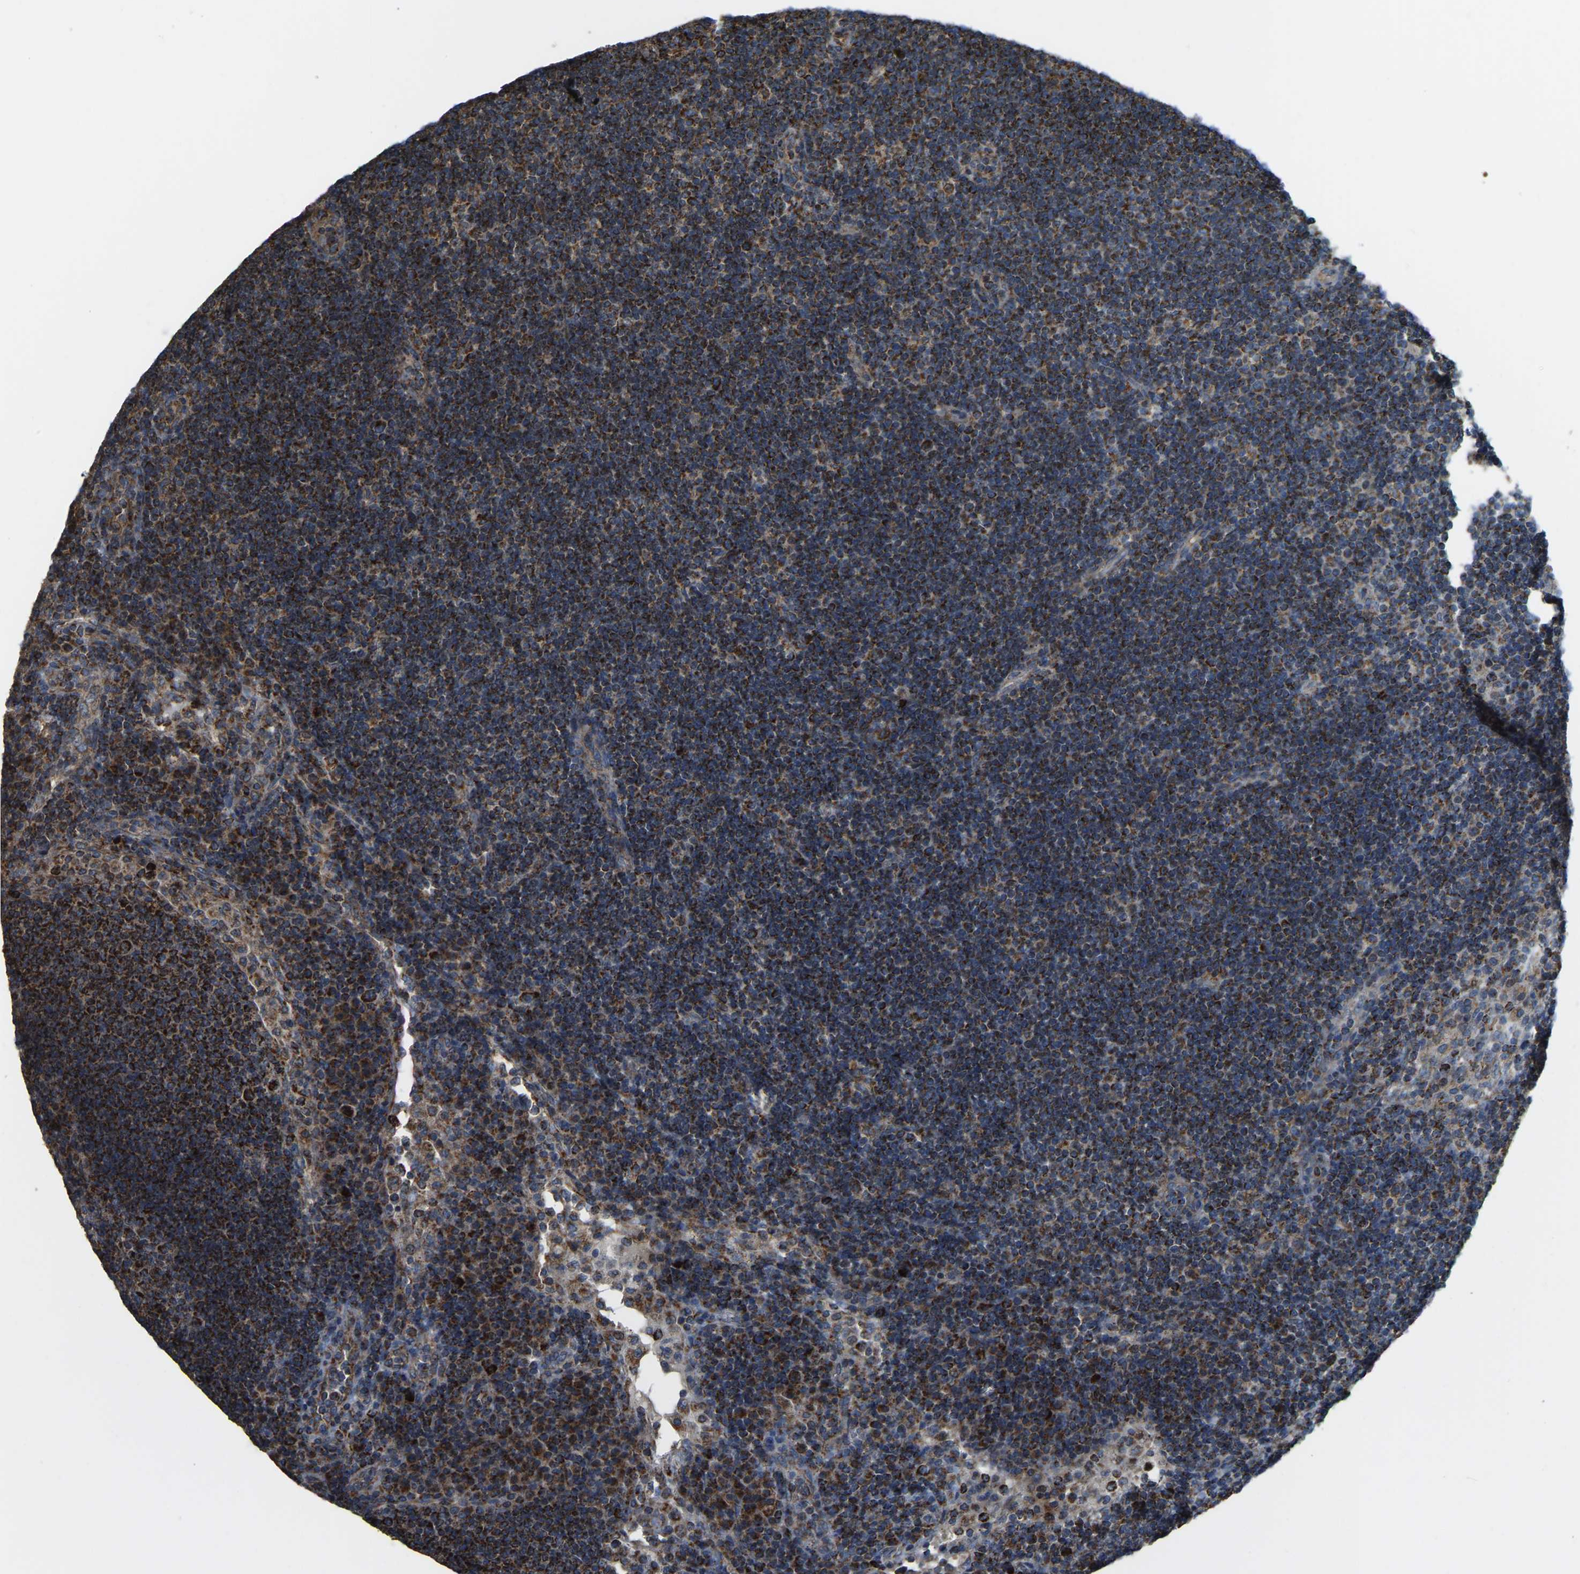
{"staining": {"intensity": "strong", "quantity": ">75%", "location": "cytoplasmic/membranous"}, "tissue": "lymph node", "cell_type": "Germinal center cells", "image_type": "normal", "snomed": [{"axis": "morphology", "description": "Normal tissue, NOS"}, {"axis": "topography", "description": "Lymph node"}], "caption": "An image showing strong cytoplasmic/membranous expression in approximately >75% of germinal center cells in normal lymph node, as visualized by brown immunohistochemical staining.", "gene": "PSMD7", "patient": {"sex": "female", "age": 53}}